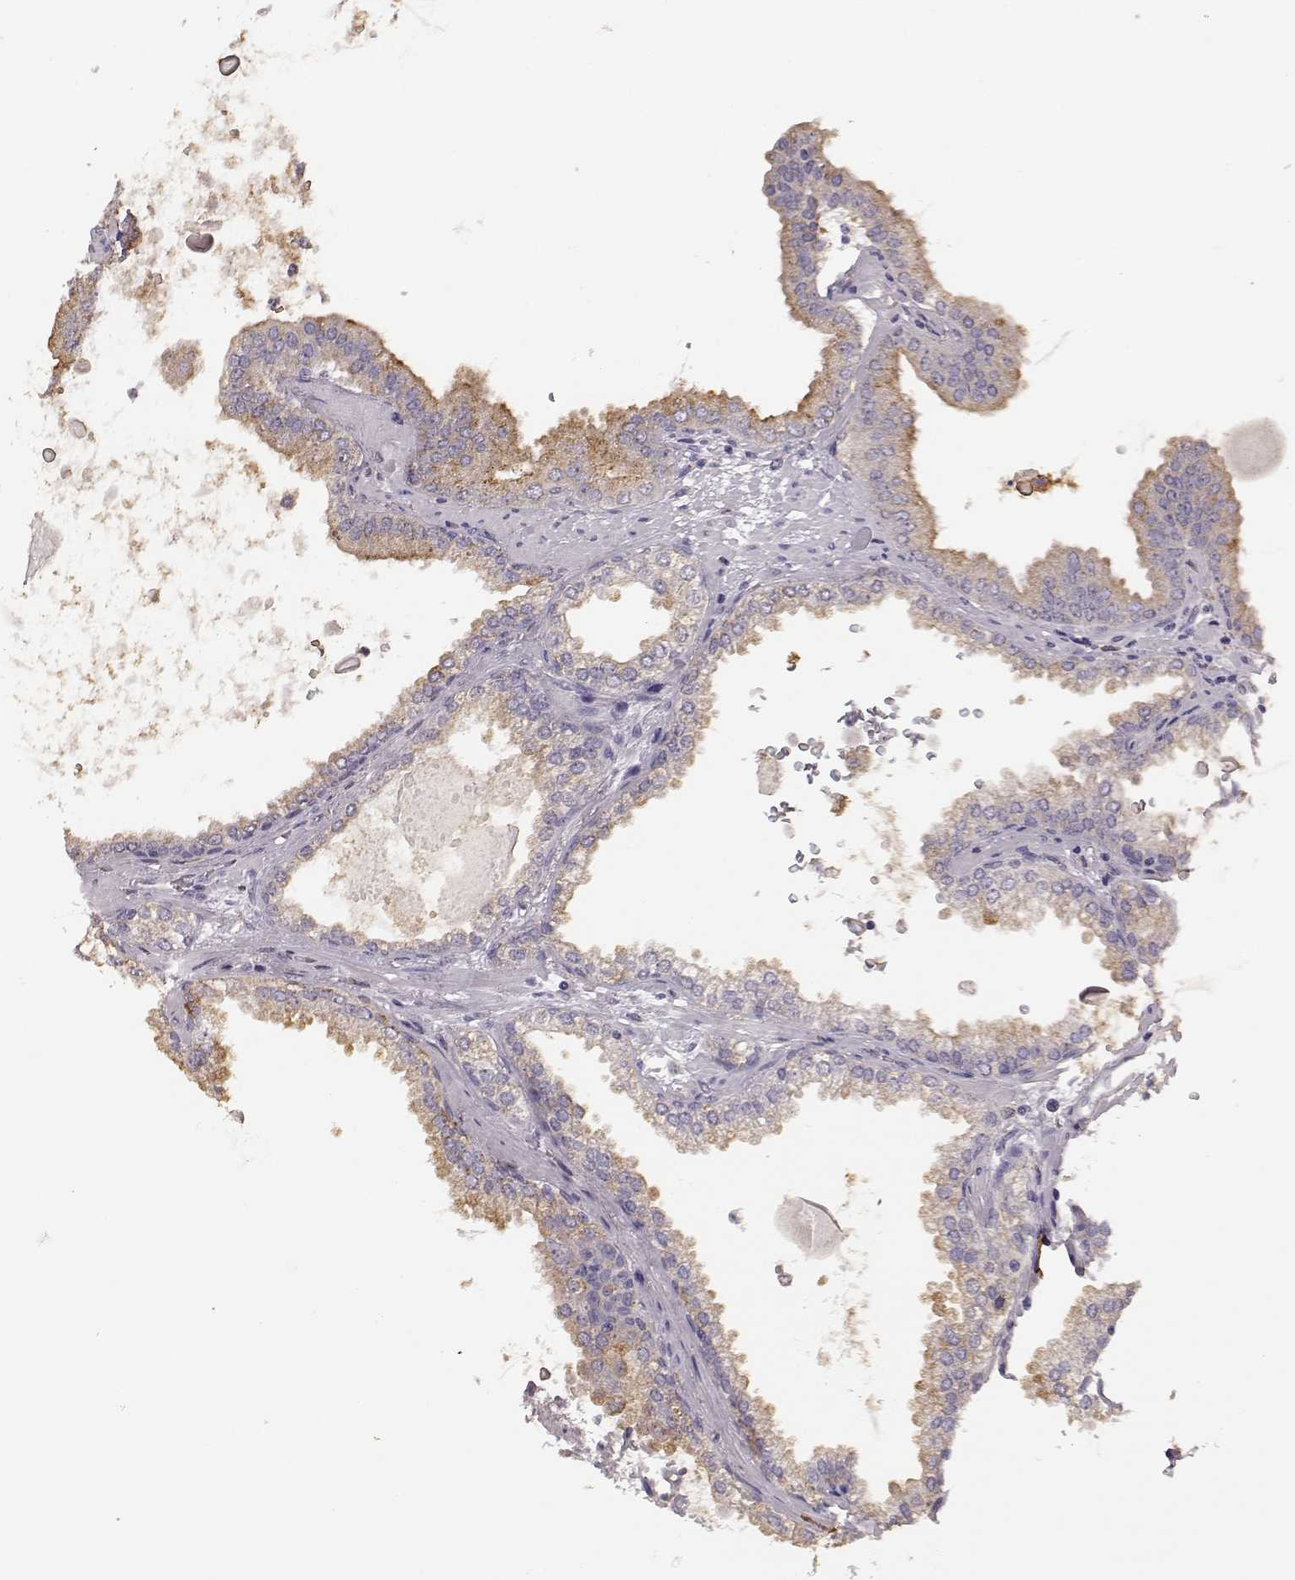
{"staining": {"intensity": "moderate", "quantity": "25%-75%", "location": "cytoplasmic/membranous"}, "tissue": "prostate cancer", "cell_type": "Tumor cells", "image_type": "cancer", "snomed": [{"axis": "morphology", "description": "Normal tissue, NOS"}, {"axis": "morphology", "description": "Adenocarcinoma, High grade"}, {"axis": "topography", "description": "Prostate"}], "caption": "Immunohistochemistry image of adenocarcinoma (high-grade) (prostate) stained for a protein (brown), which exhibits medium levels of moderate cytoplasmic/membranous expression in about 25%-75% of tumor cells.", "gene": "GABRG3", "patient": {"sex": "male", "age": 83}}